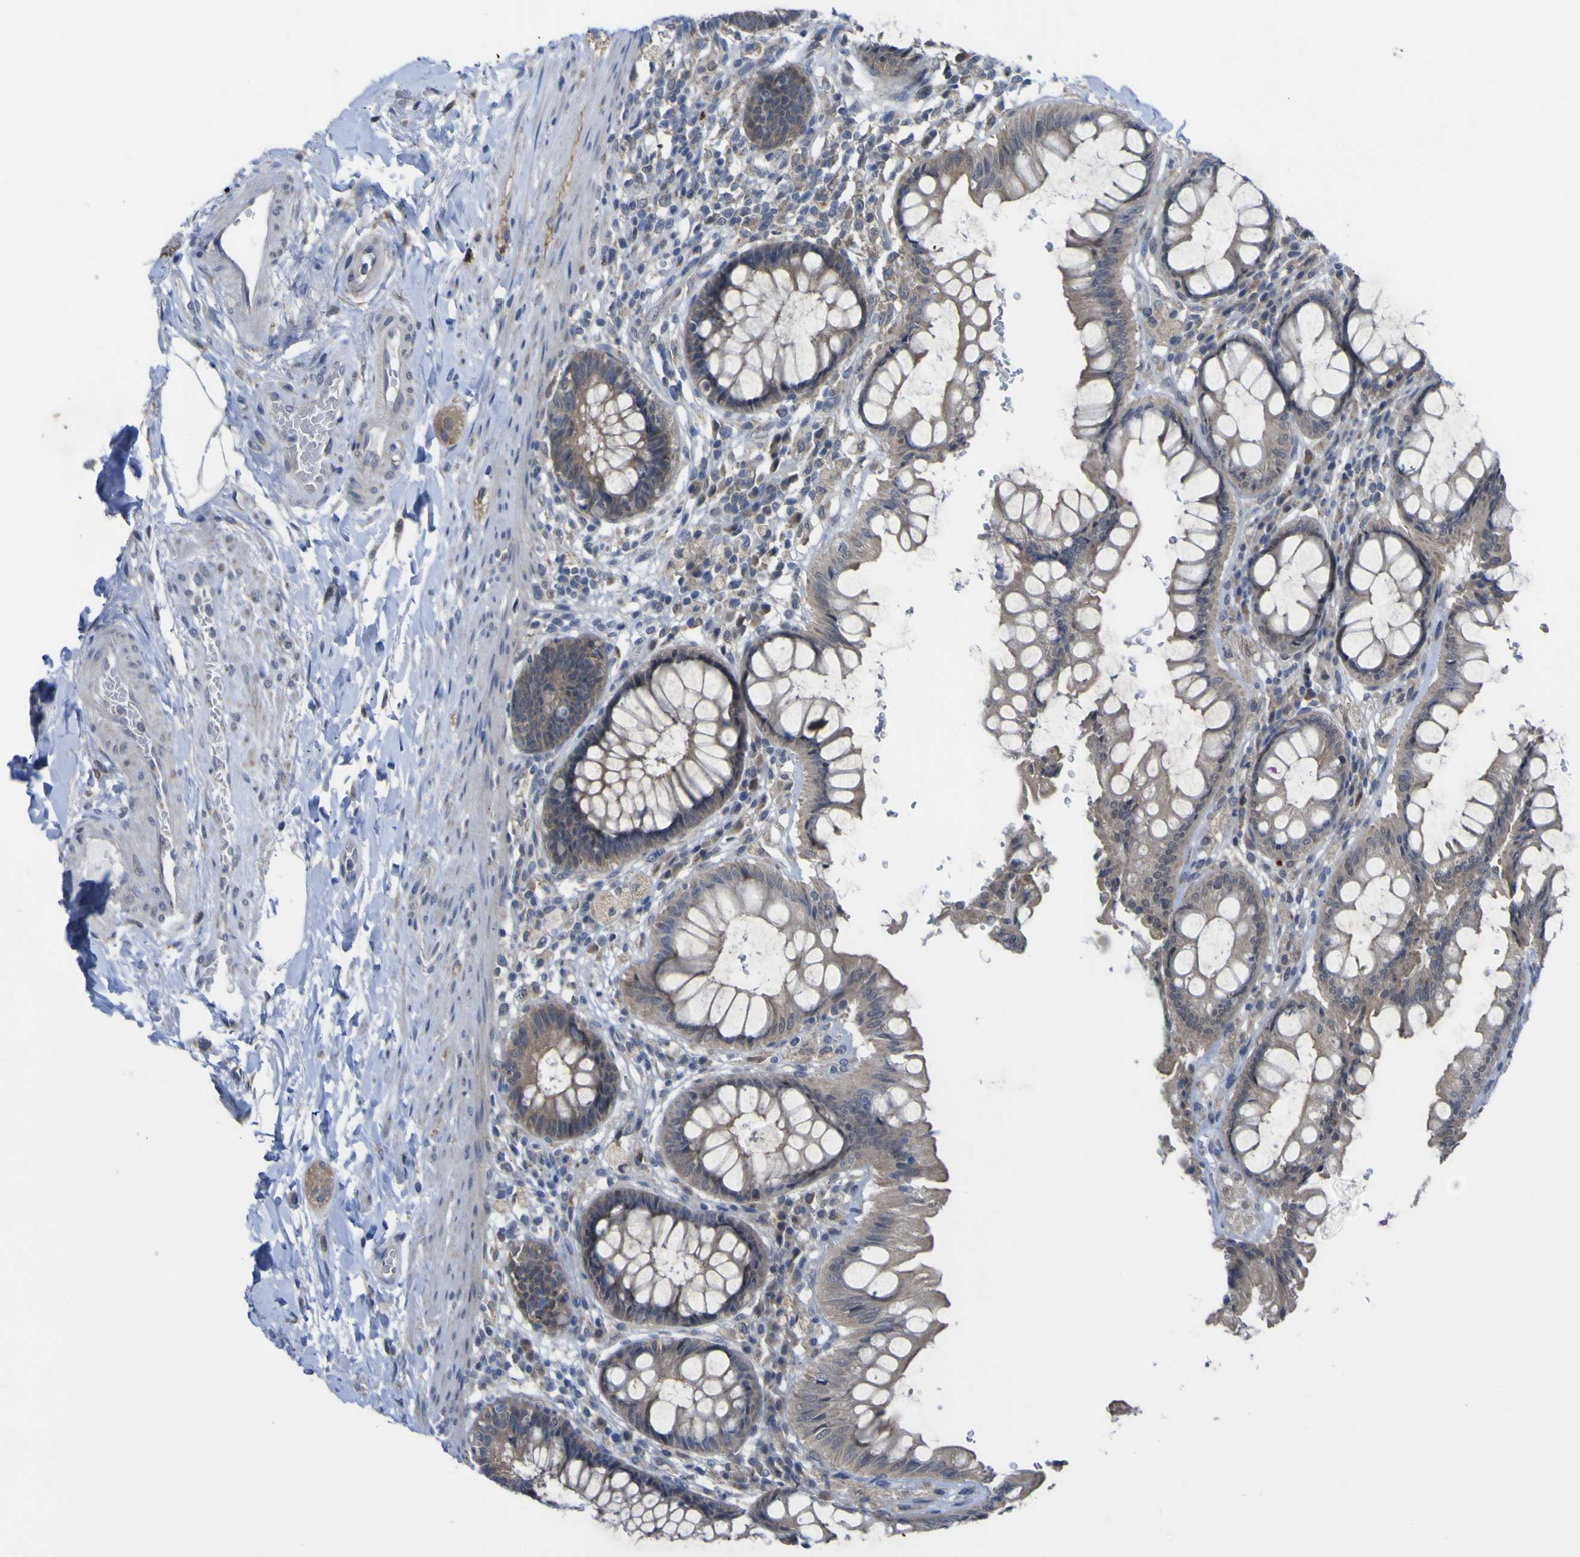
{"staining": {"intensity": "weak", "quantity": ">75%", "location": "cytoplasmic/membranous"}, "tissue": "rectum", "cell_type": "Glandular cells", "image_type": "normal", "snomed": [{"axis": "morphology", "description": "Normal tissue, NOS"}, {"axis": "topography", "description": "Rectum"}], "caption": "Protein expression analysis of unremarkable rectum shows weak cytoplasmic/membranous expression in about >75% of glandular cells.", "gene": "TNFRSF11A", "patient": {"sex": "female", "age": 46}}